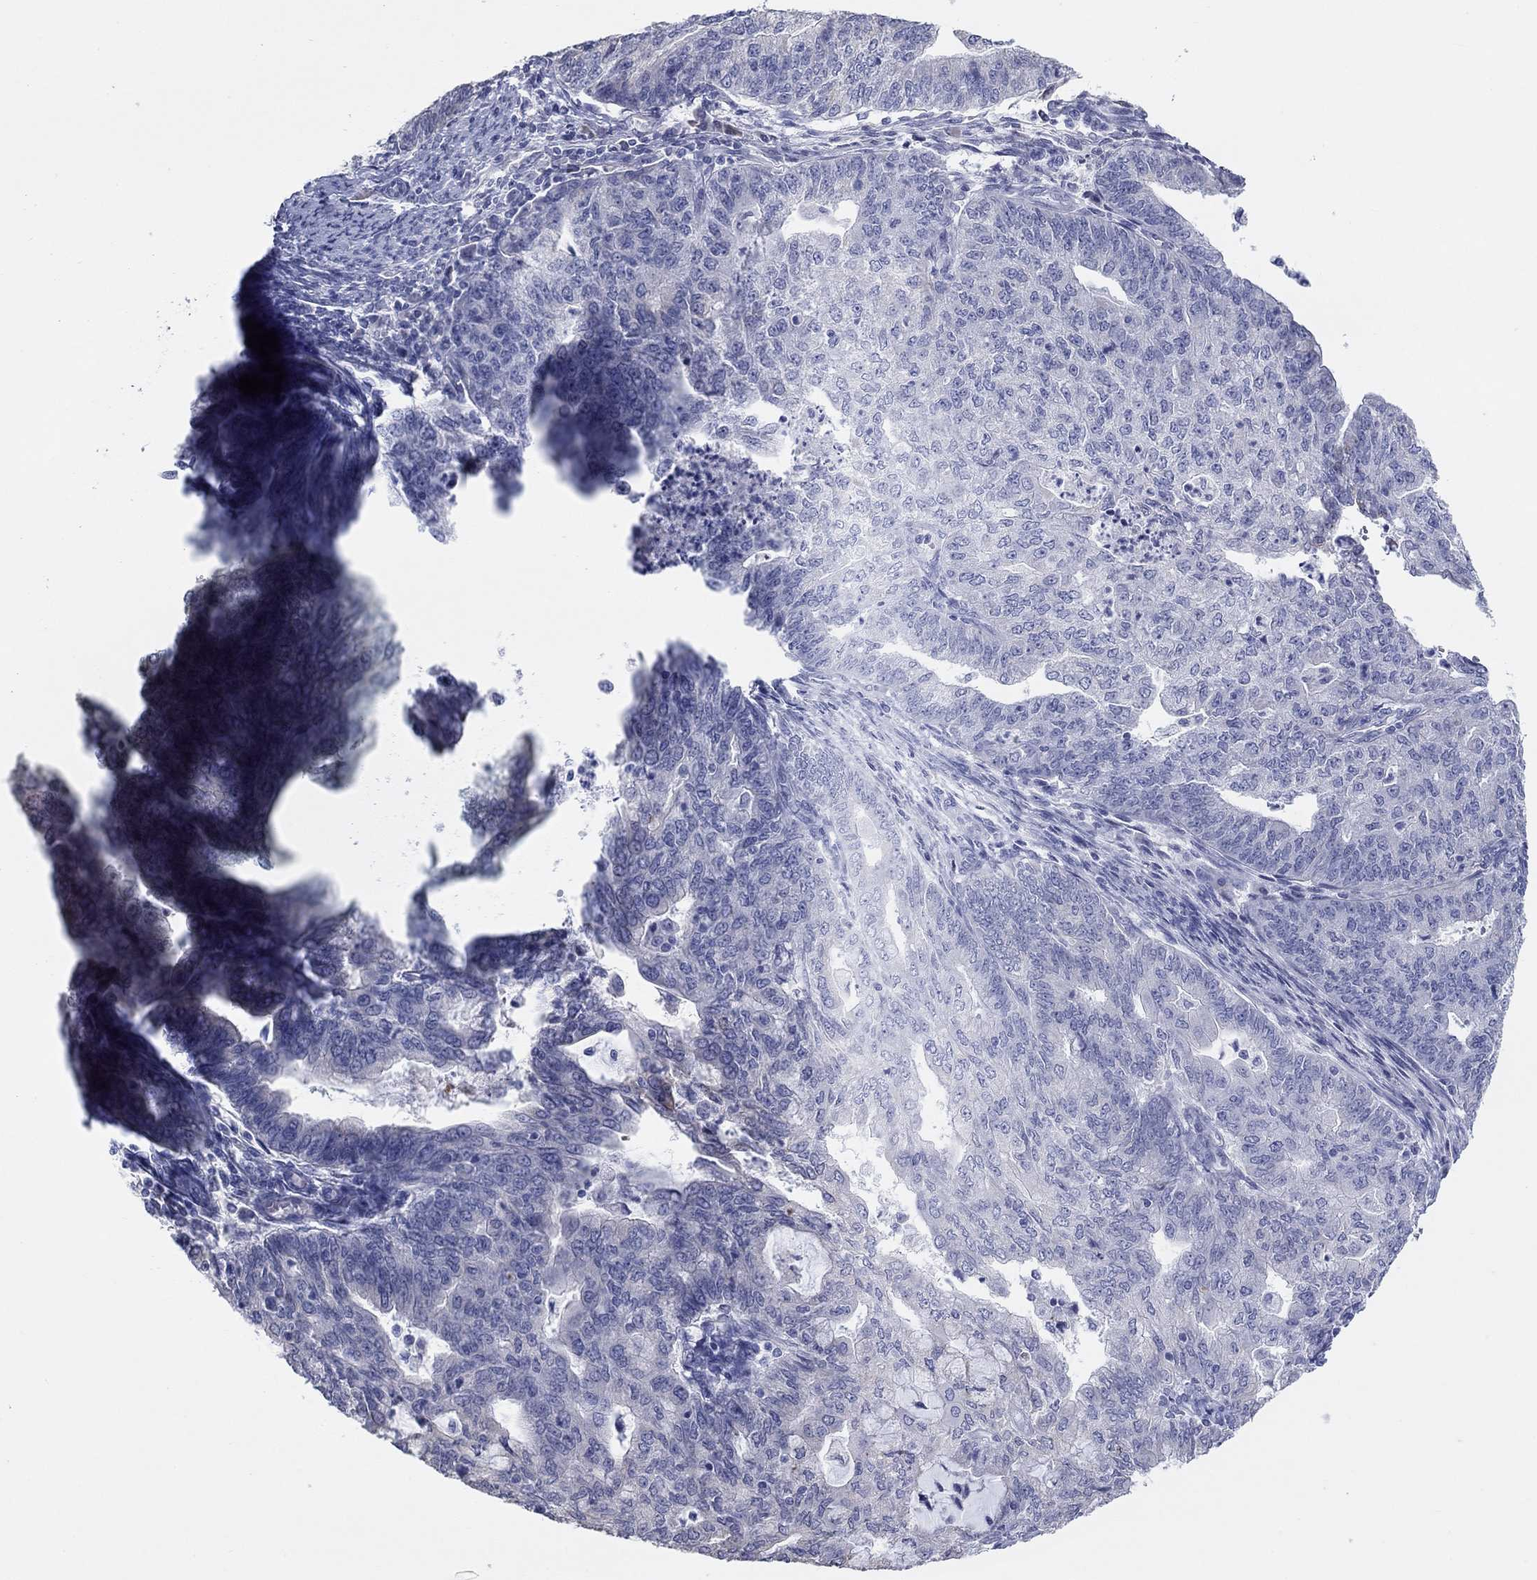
{"staining": {"intensity": "negative", "quantity": "none", "location": "none"}, "tissue": "endometrial cancer", "cell_type": "Tumor cells", "image_type": "cancer", "snomed": [{"axis": "morphology", "description": "Adenocarcinoma, NOS"}, {"axis": "topography", "description": "Endometrium"}], "caption": "High power microscopy histopathology image of an immunohistochemistry image of endometrial cancer (adenocarcinoma), revealing no significant staining in tumor cells.", "gene": "LRRC4C", "patient": {"sex": "female", "age": 82}}